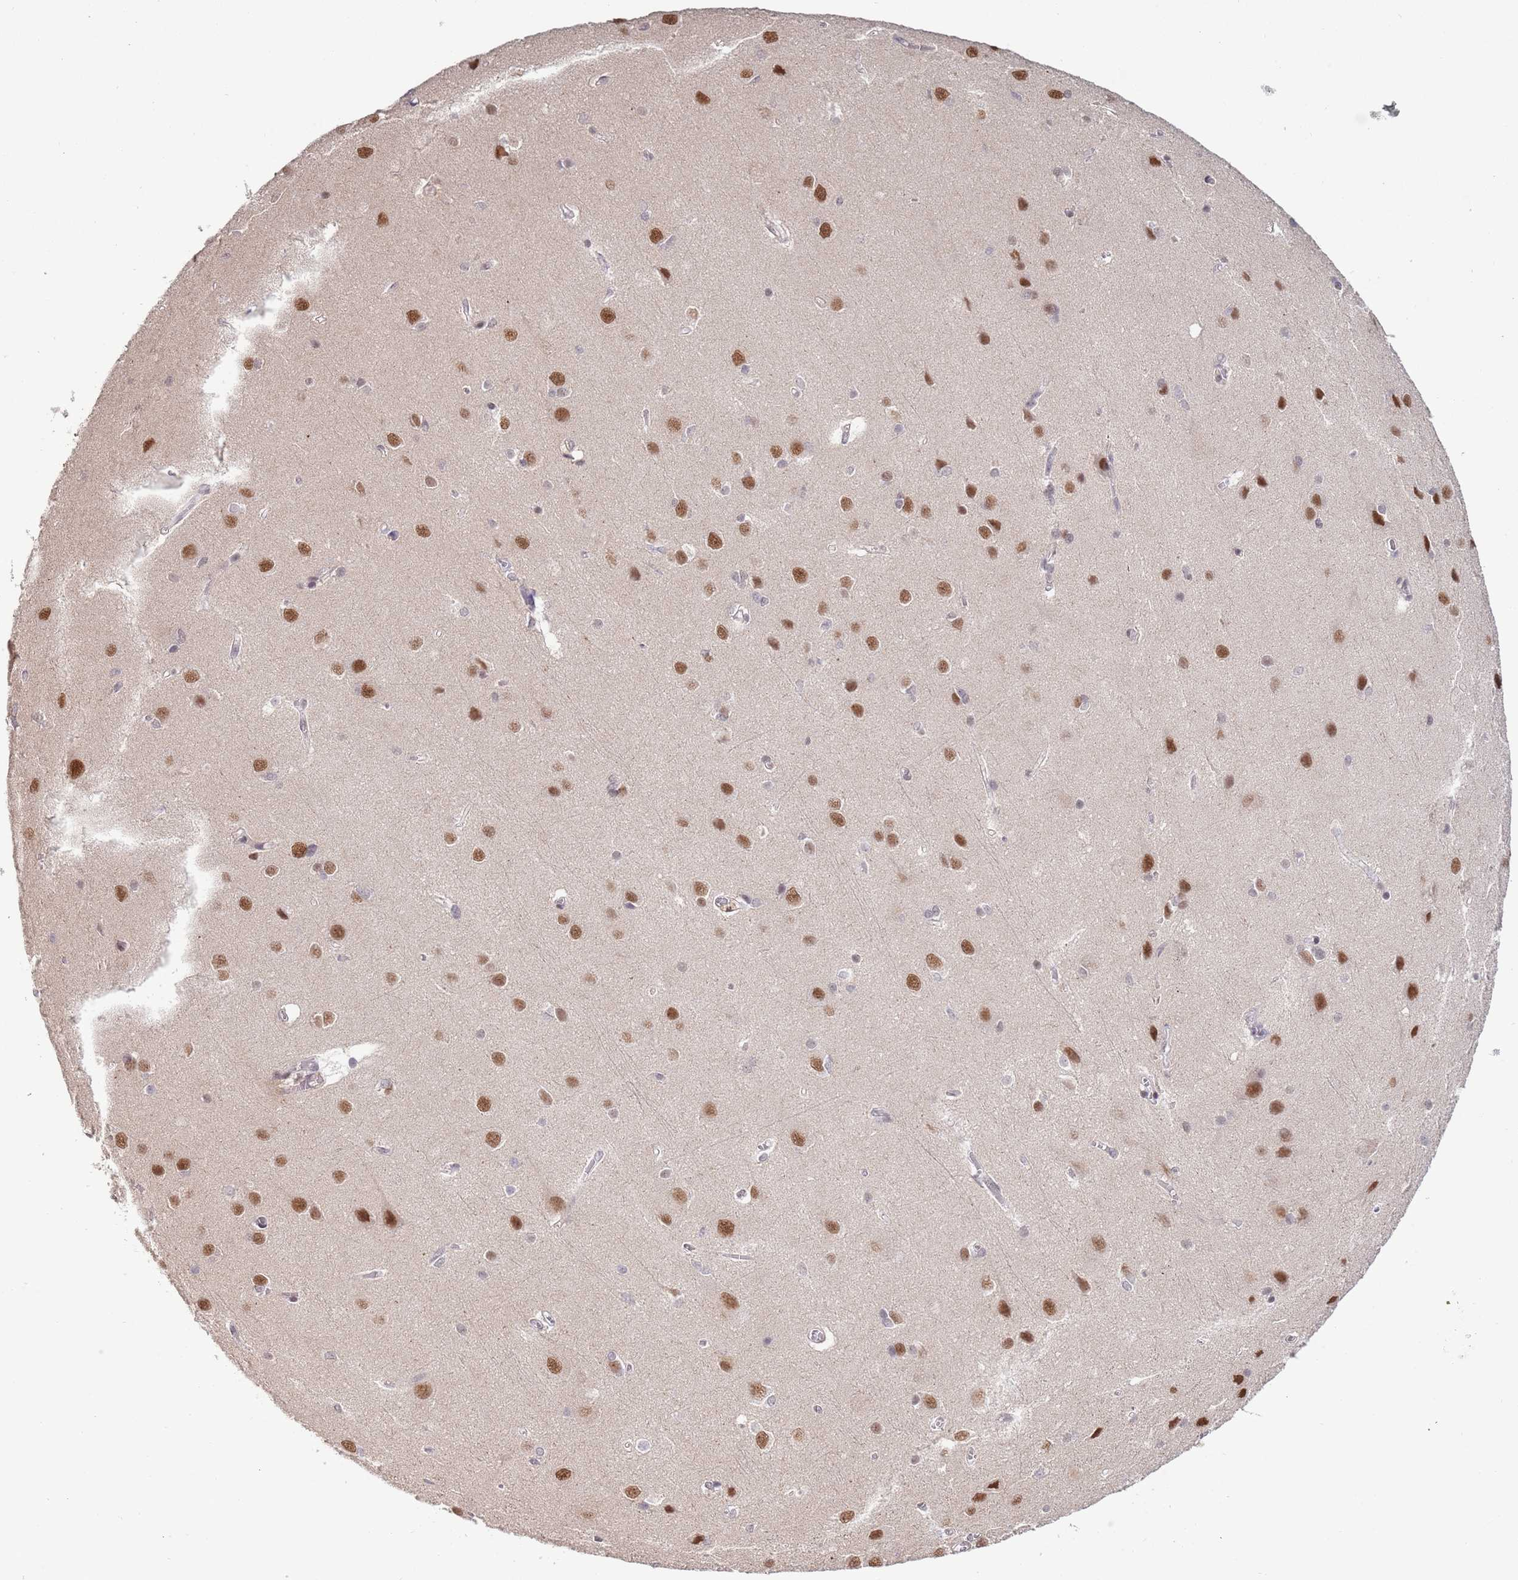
{"staining": {"intensity": "negative", "quantity": "none", "location": "none"}, "tissue": "cerebral cortex", "cell_type": "Endothelial cells", "image_type": "normal", "snomed": [{"axis": "morphology", "description": "Normal tissue, NOS"}, {"axis": "topography", "description": "Cerebral cortex"}], "caption": "An IHC photomicrograph of normal cerebral cortex is shown. There is no staining in endothelial cells of cerebral cortex.", "gene": "ZBTB7A", "patient": {"sex": "male", "age": 37}}